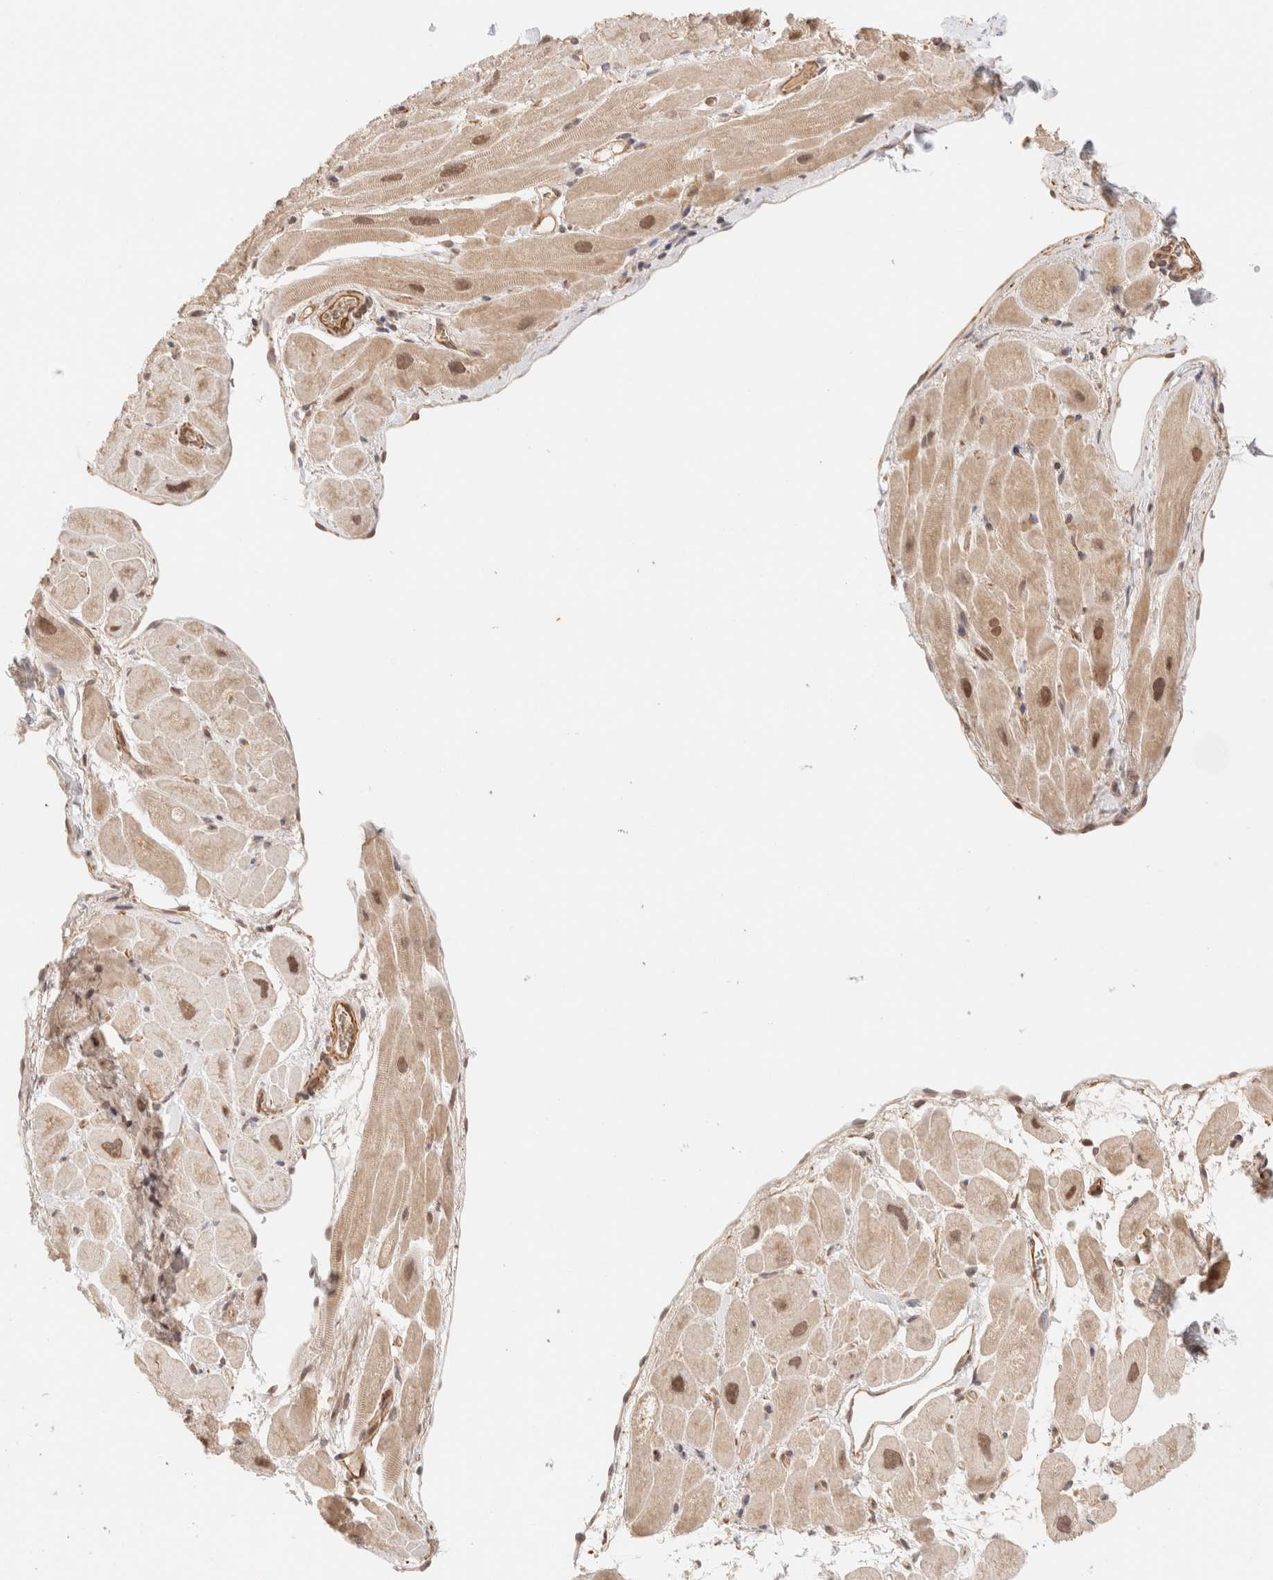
{"staining": {"intensity": "moderate", "quantity": ">75%", "location": "cytoplasmic/membranous,nuclear"}, "tissue": "heart muscle", "cell_type": "Cardiomyocytes", "image_type": "normal", "snomed": [{"axis": "morphology", "description": "Normal tissue, NOS"}, {"axis": "topography", "description": "Heart"}], "caption": "Protein staining of benign heart muscle demonstrates moderate cytoplasmic/membranous,nuclear expression in approximately >75% of cardiomyocytes.", "gene": "BRPF3", "patient": {"sex": "male", "age": 49}}